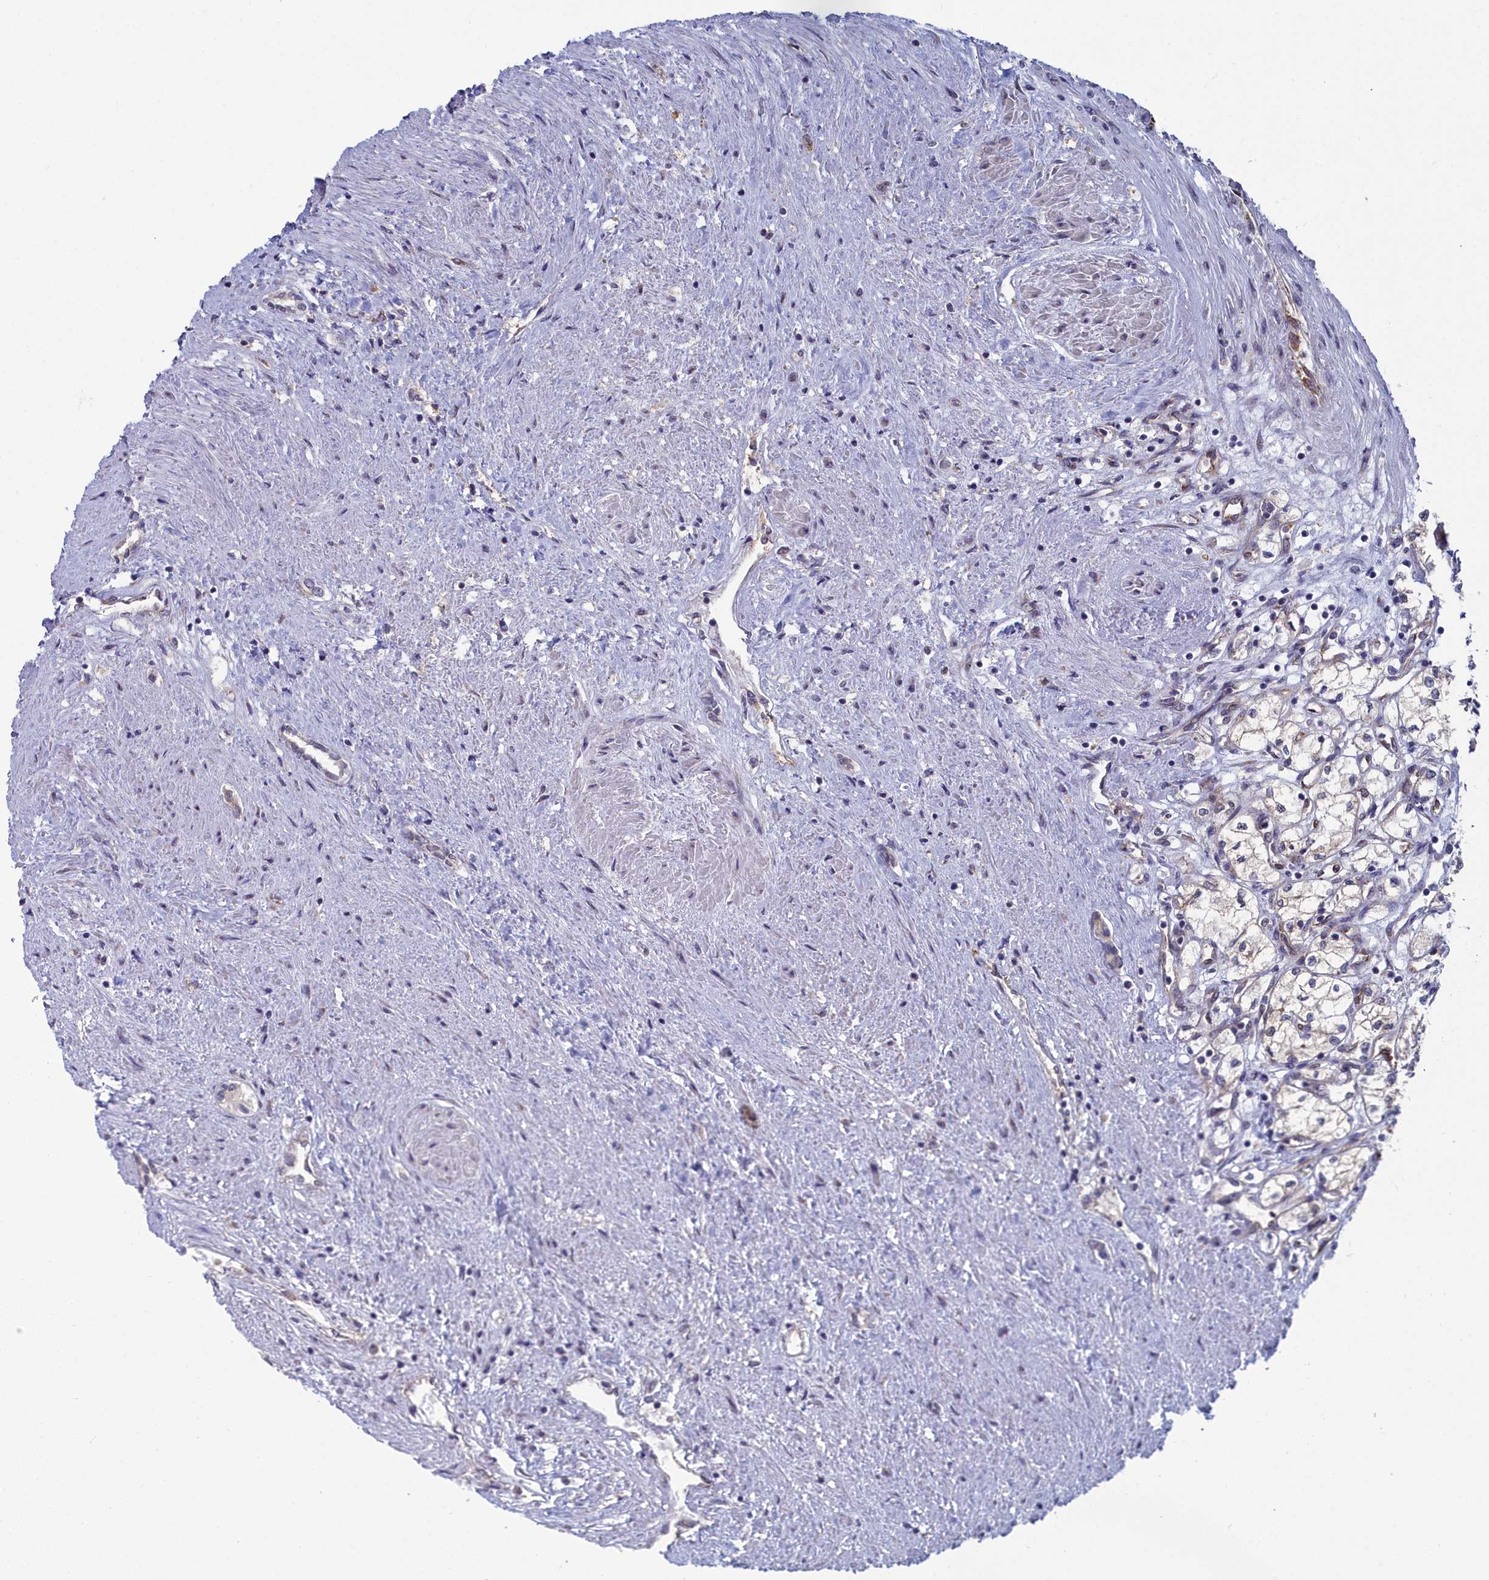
{"staining": {"intensity": "negative", "quantity": "none", "location": "none"}, "tissue": "renal cancer", "cell_type": "Tumor cells", "image_type": "cancer", "snomed": [{"axis": "morphology", "description": "Adenocarcinoma, NOS"}, {"axis": "topography", "description": "Kidney"}], "caption": "Human renal cancer (adenocarcinoma) stained for a protein using IHC displays no staining in tumor cells.", "gene": "RDX", "patient": {"sex": "male", "age": 59}}